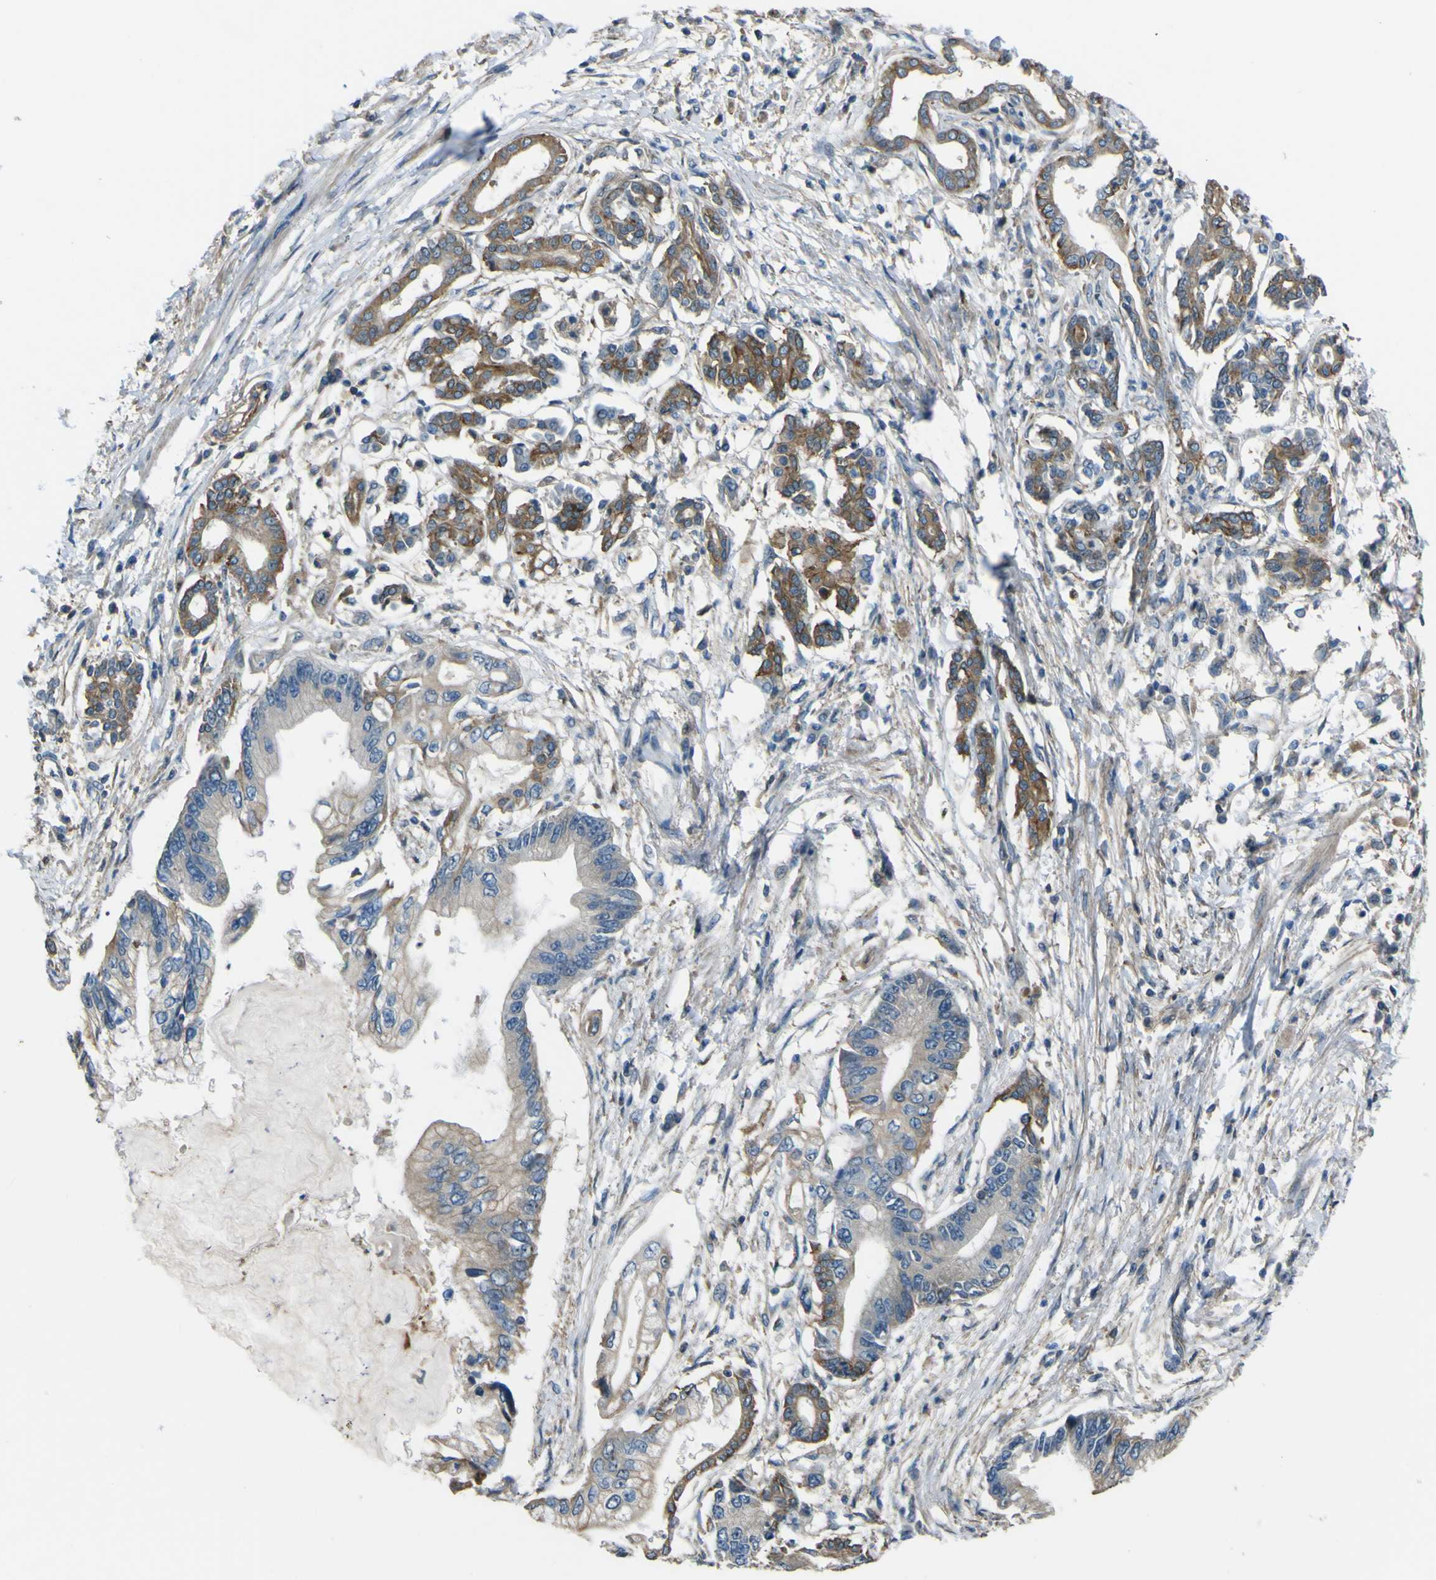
{"staining": {"intensity": "moderate", "quantity": "25%-75%", "location": "cytoplasmic/membranous"}, "tissue": "pancreatic cancer", "cell_type": "Tumor cells", "image_type": "cancer", "snomed": [{"axis": "morphology", "description": "Adenocarcinoma, NOS"}, {"axis": "topography", "description": "Pancreas"}], "caption": "Immunohistochemistry (IHC) (DAB) staining of human pancreatic cancer (adenocarcinoma) demonstrates moderate cytoplasmic/membranous protein staining in approximately 25%-75% of tumor cells. Nuclei are stained in blue.", "gene": "NAALADL2", "patient": {"sex": "male", "age": 56}}